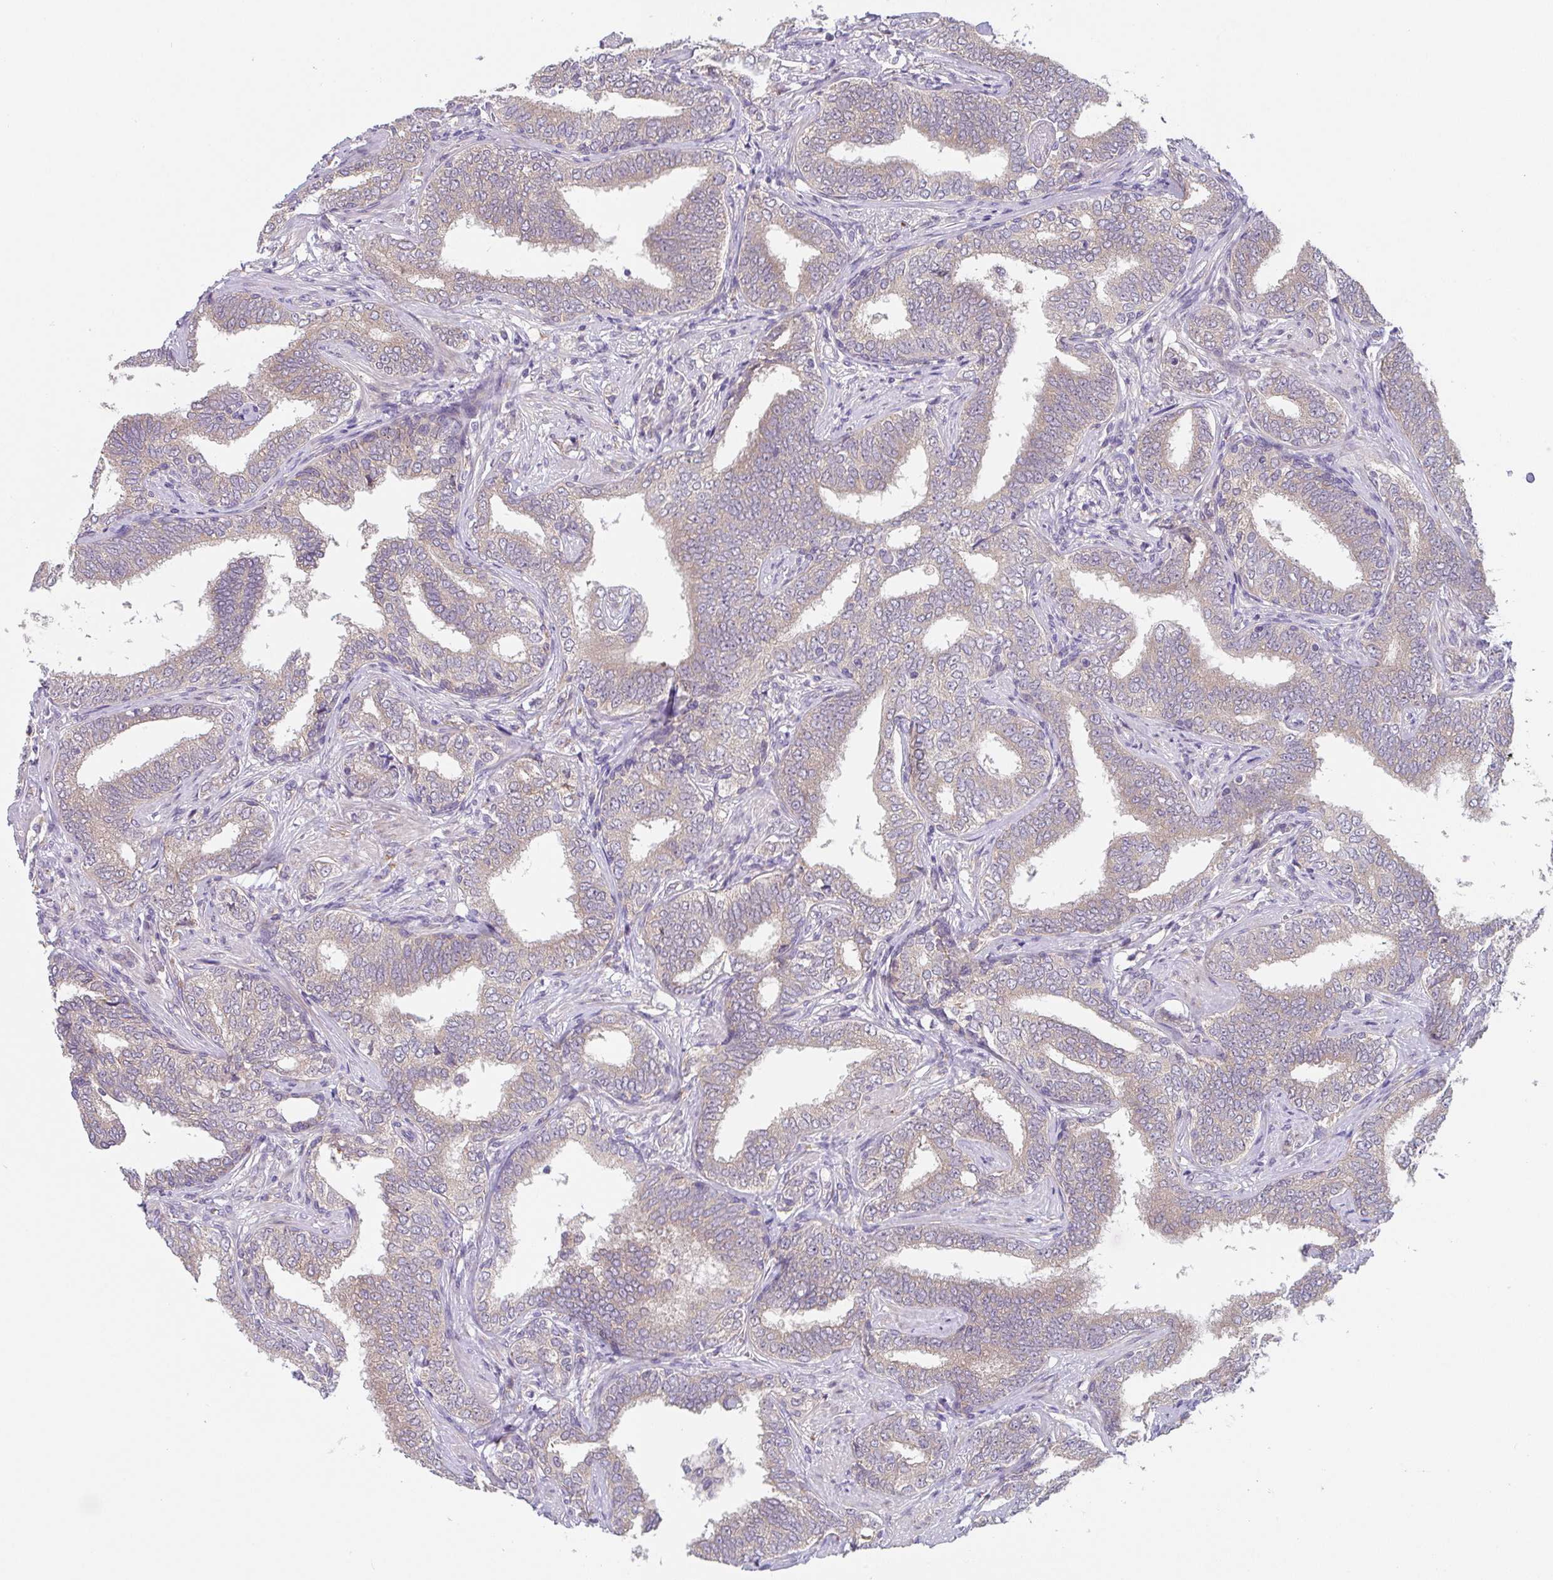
{"staining": {"intensity": "weak", "quantity": "<25%", "location": "cytoplasmic/membranous"}, "tissue": "prostate cancer", "cell_type": "Tumor cells", "image_type": "cancer", "snomed": [{"axis": "morphology", "description": "Adenocarcinoma, High grade"}, {"axis": "topography", "description": "Prostate"}], "caption": "The IHC histopathology image has no significant expression in tumor cells of prostate cancer (high-grade adenocarcinoma) tissue.", "gene": "TSPAN31", "patient": {"sex": "male", "age": 72}}